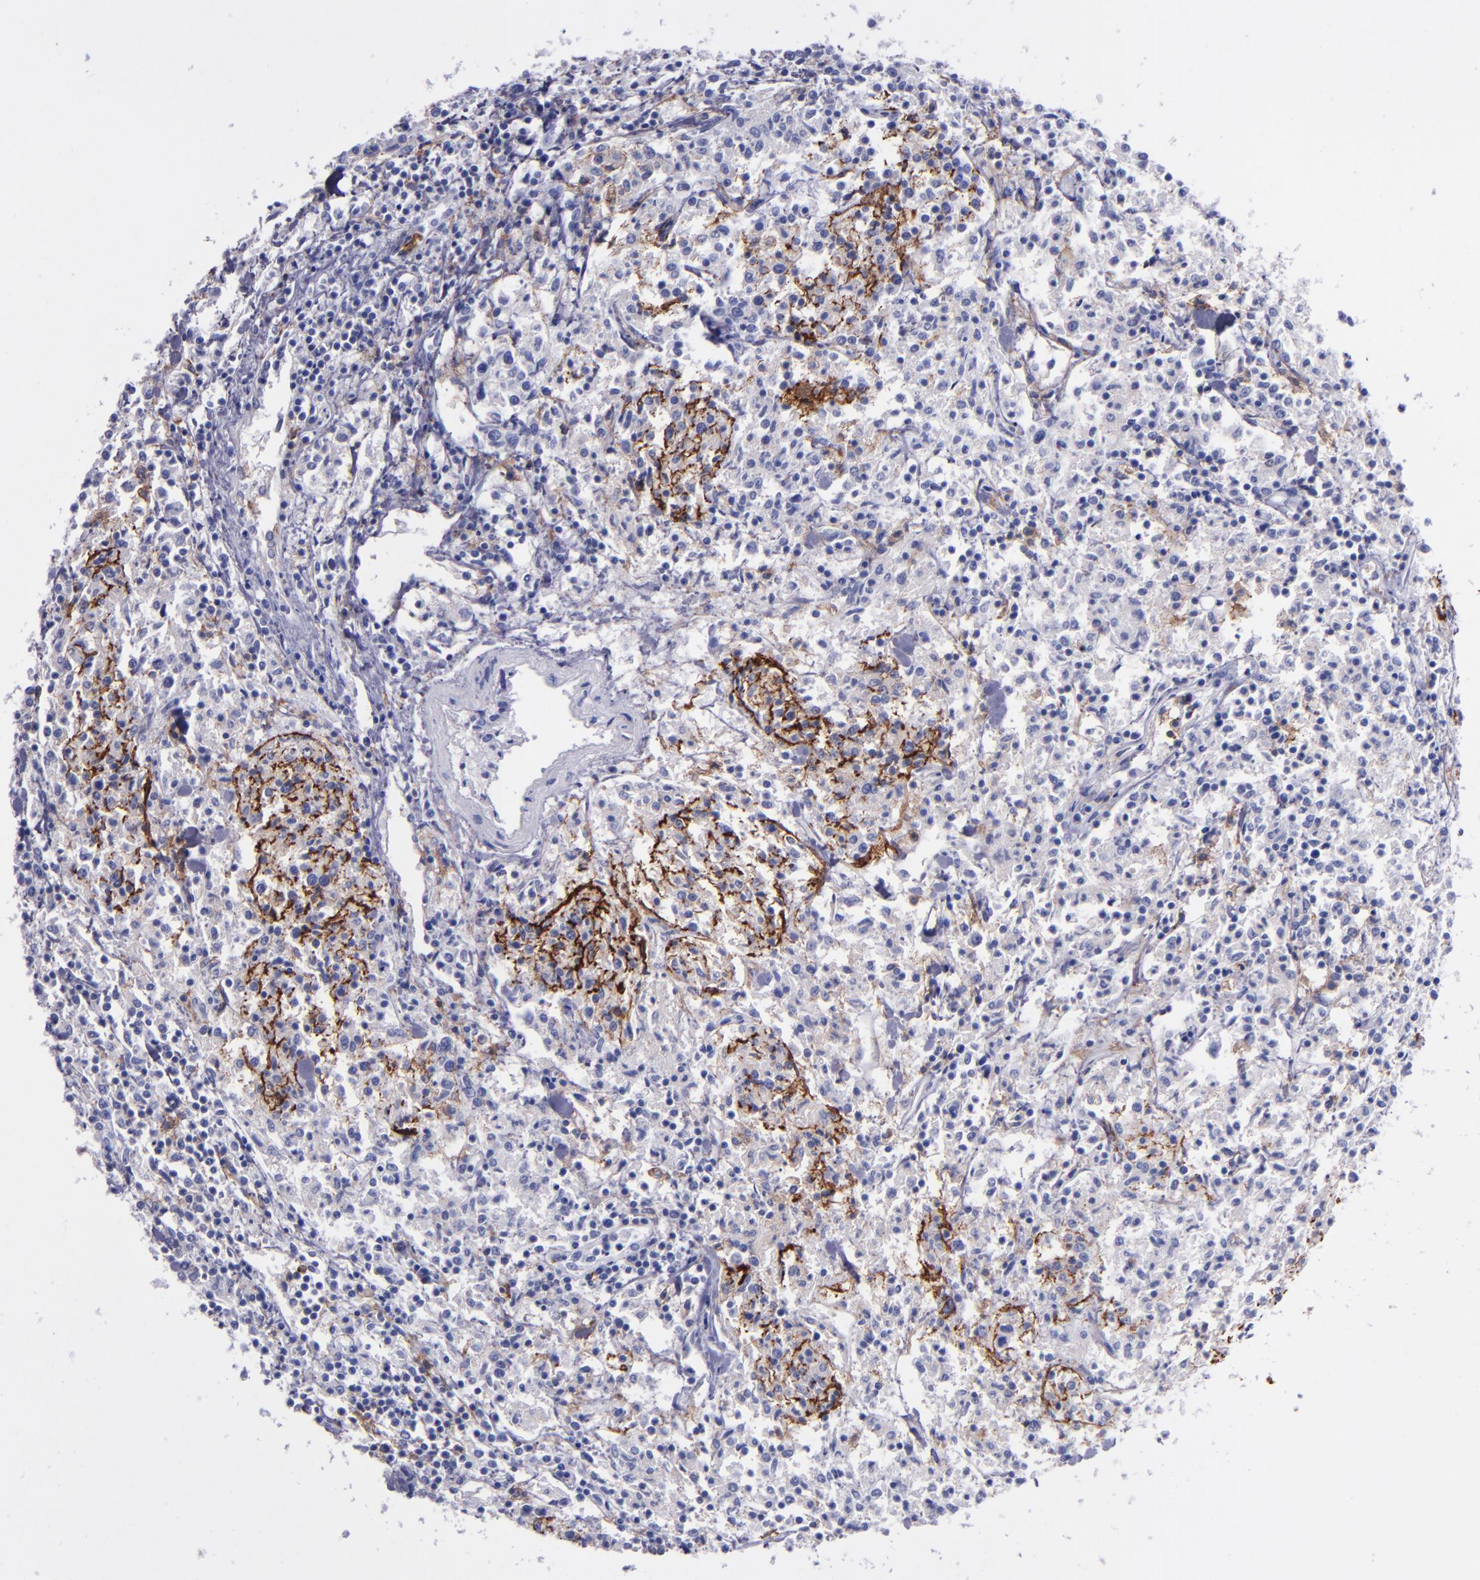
{"staining": {"intensity": "negative", "quantity": "none", "location": "none"}, "tissue": "lymphoma", "cell_type": "Tumor cells", "image_type": "cancer", "snomed": [{"axis": "morphology", "description": "Malignant lymphoma, non-Hodgkin's type, Low grade"}, {"axis": "topography", "description": "Small intestine"}], "caption": "A high-resolution micrograph shows immunohistochemistry staining of low-grade malignant lymphoma, non-Hodgkin's type, which shows no significant expression in tumor cells.", "gene": "CR1", "patient": {"sex": "female", "age": 59}}